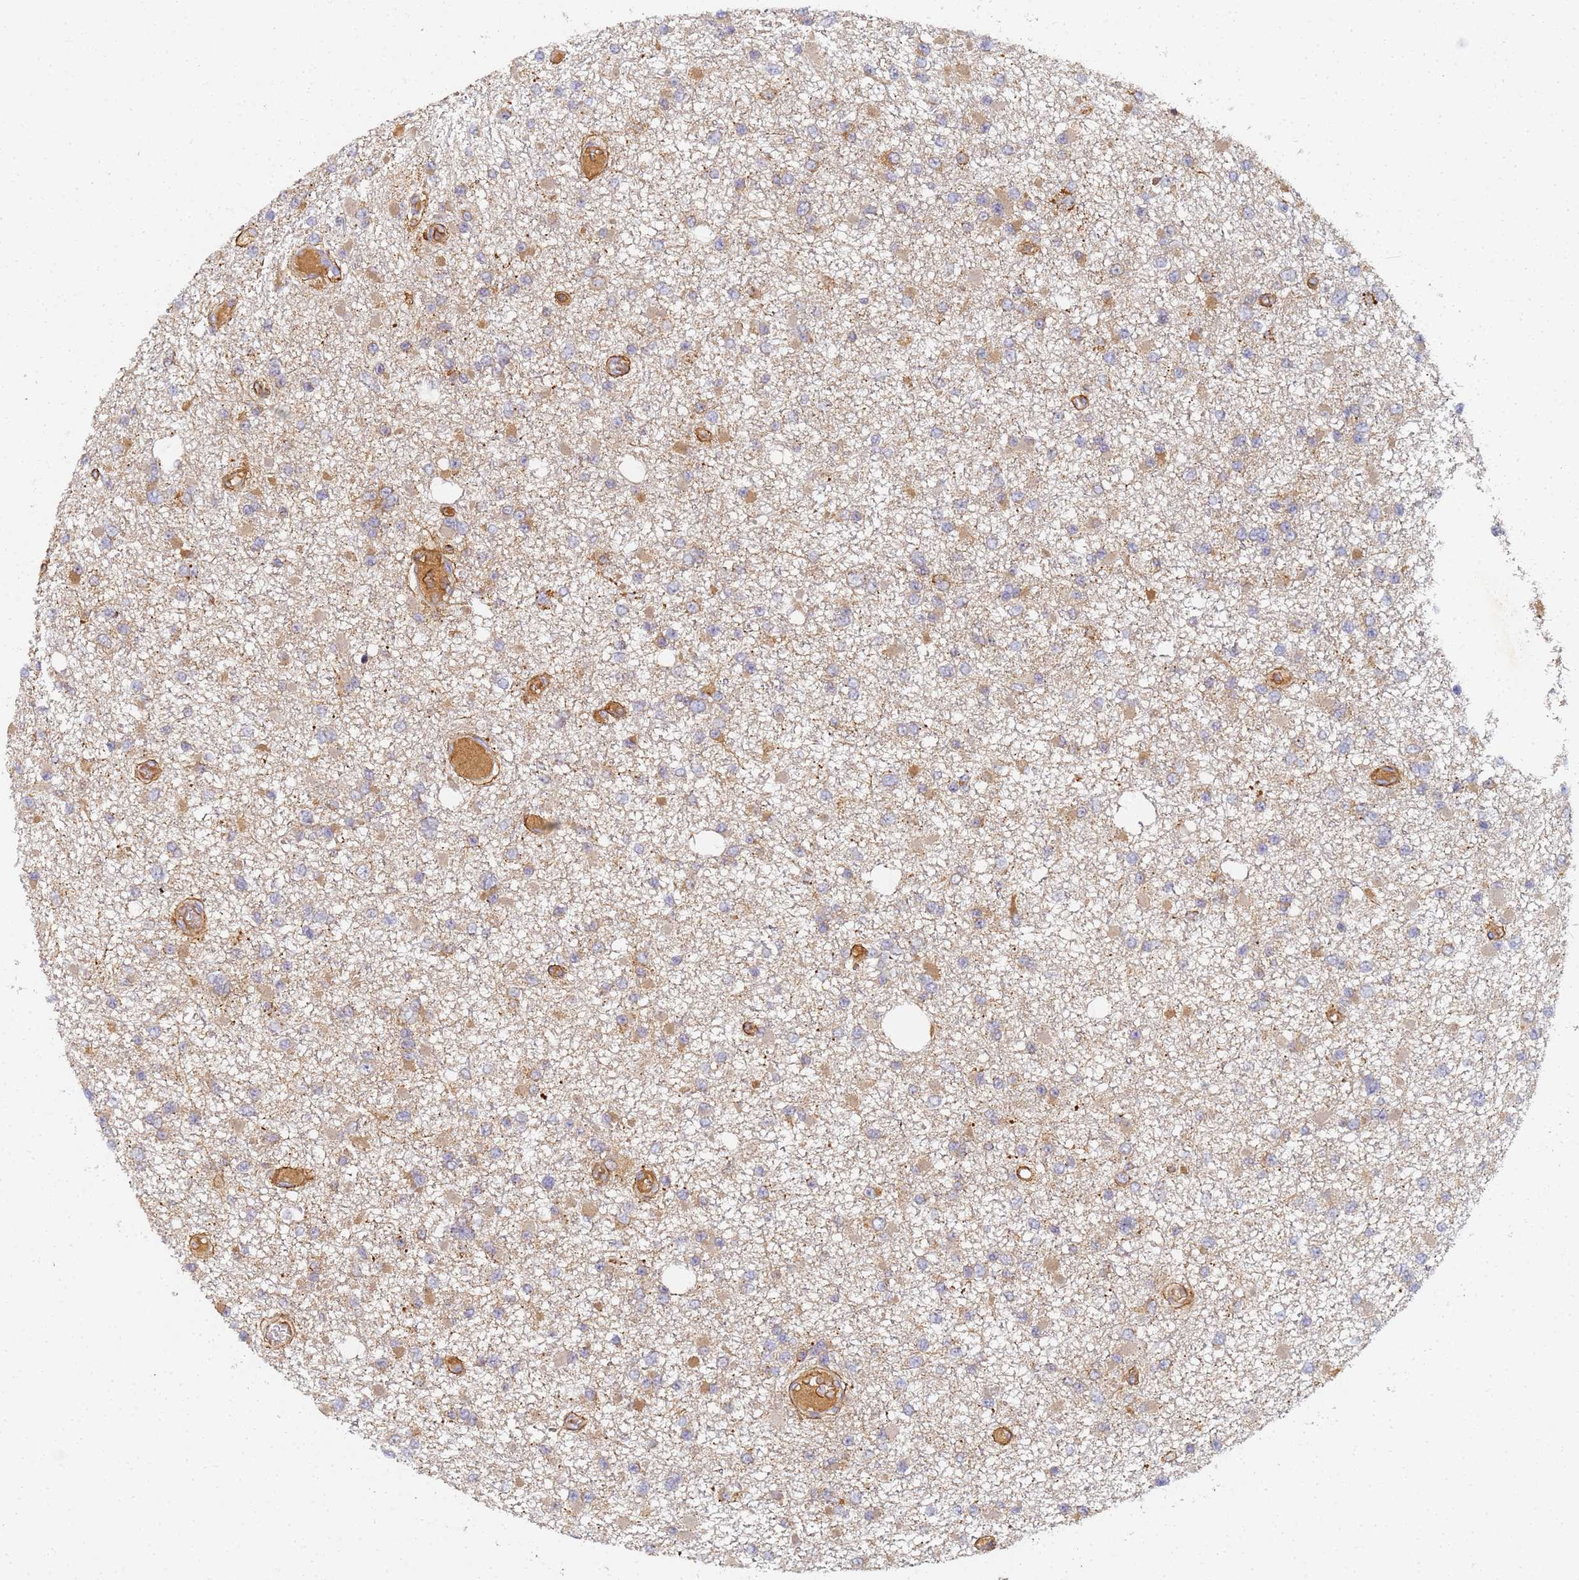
{"staining": {"intensity": "weak", "quantity": "25%-75%", "location": "cytoplasmic/membranous"}, "tissue": "glioma", "cell_type": "Tumor cells", "image_type": "cancer", "snomed": [{"axis": "morphology", "description": "Glioma, malignant, Low grade"}, {"axis": "topography", "description": "Brain"}], "caption": "Protein expression analysis of human malignant glioma (low-grade) reveals weak cytoplasmic/membranous staining in approximately 25%-75% of tumor cells.", "gene": "LRRC69", "patient": {"sex": "female", "age": 22}}